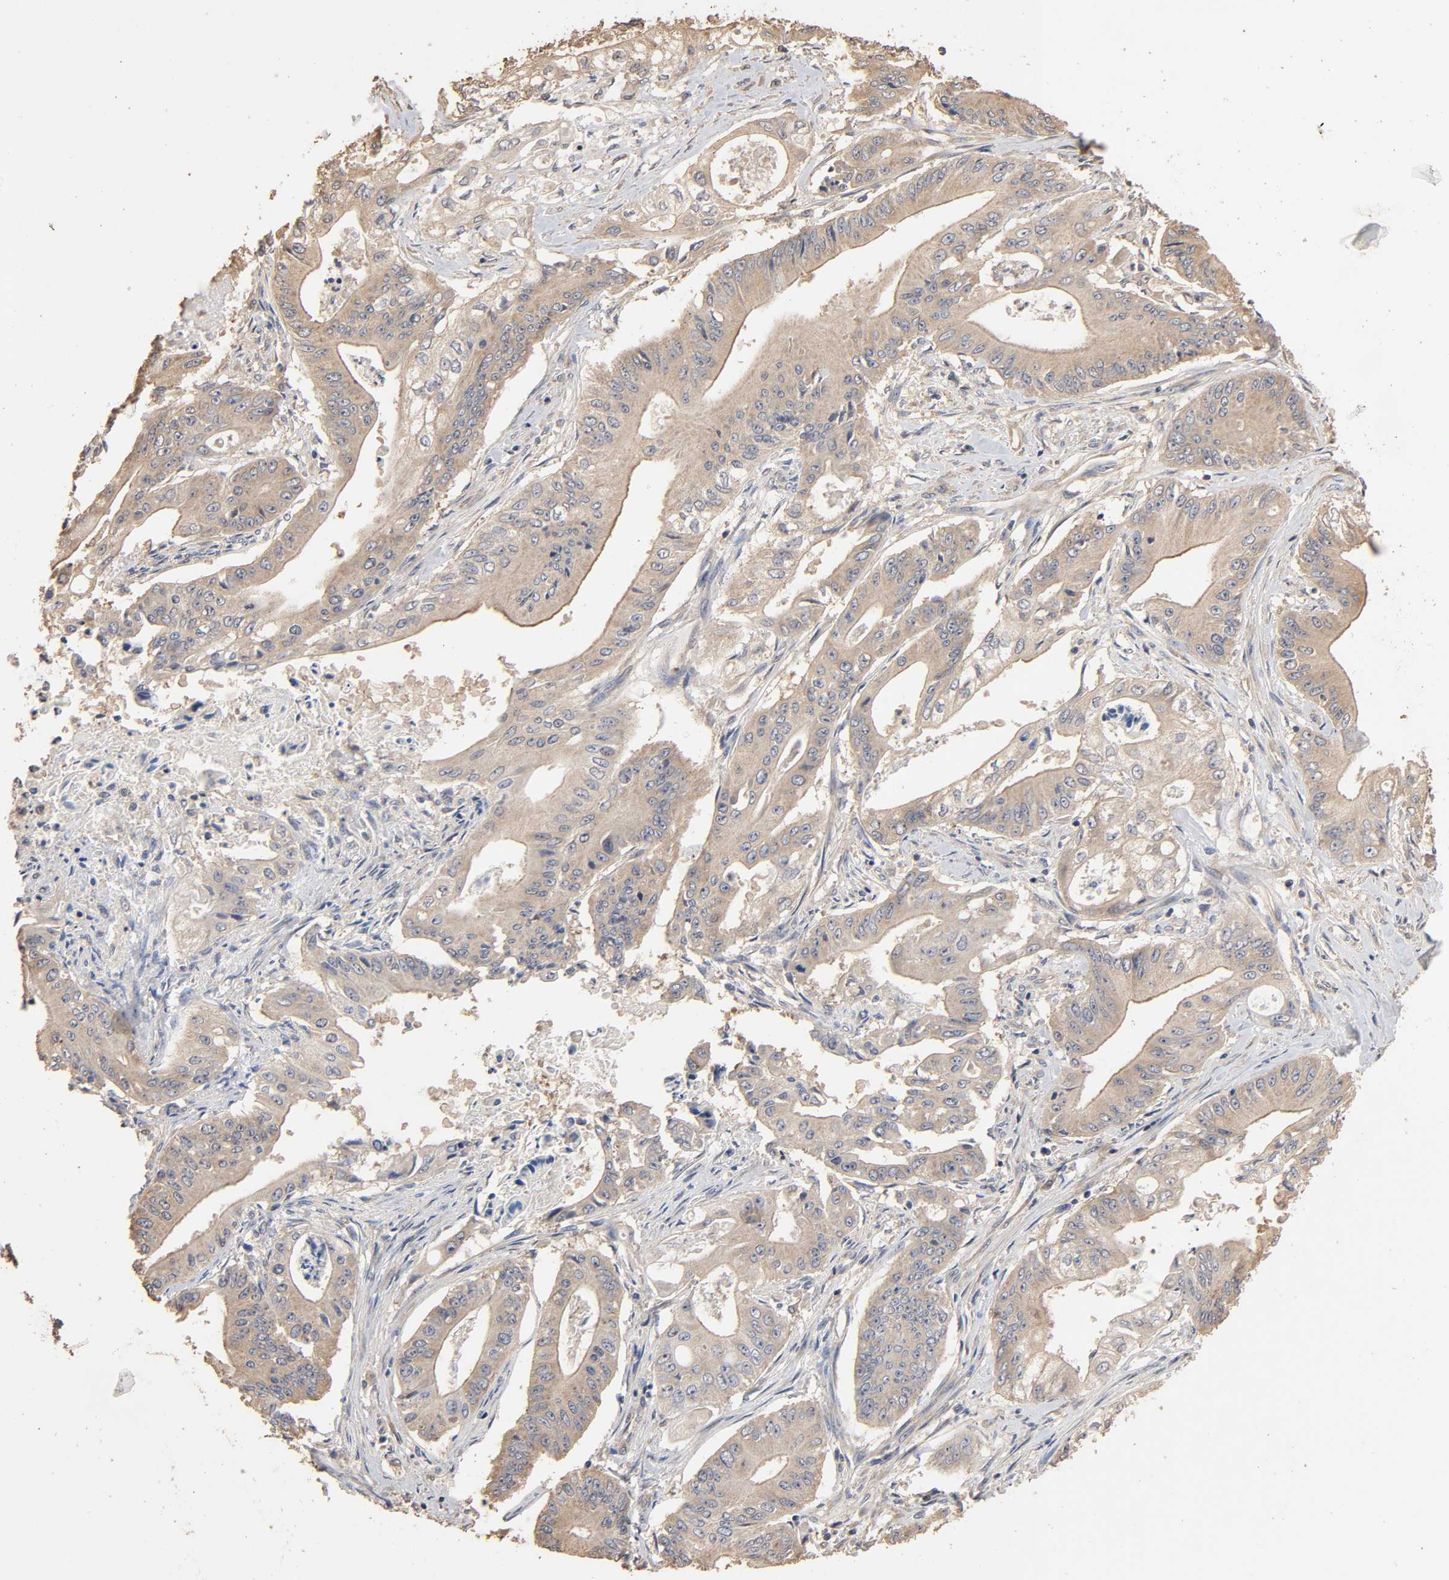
{"staining": {"intensity": "weak", "quantity": ">75%", "location": "cytoplasmic/membranous"}, "tissue": "pancreatic cancer", "cell_type": "Tumor cells", "image_type": "cancer", "snomed": [{"axis": "morphology", "description": "Normal tissue, NOS"}, {"axis": "topography", "description": "Lymph node"}], "caption": "A brown stain shows weak cytoplasmic/membranous expression of a protein in human pancreatic cancer tumor cells.", "gene": "ARHGEF7", "patient": {"sex": "male", "age": 62}}